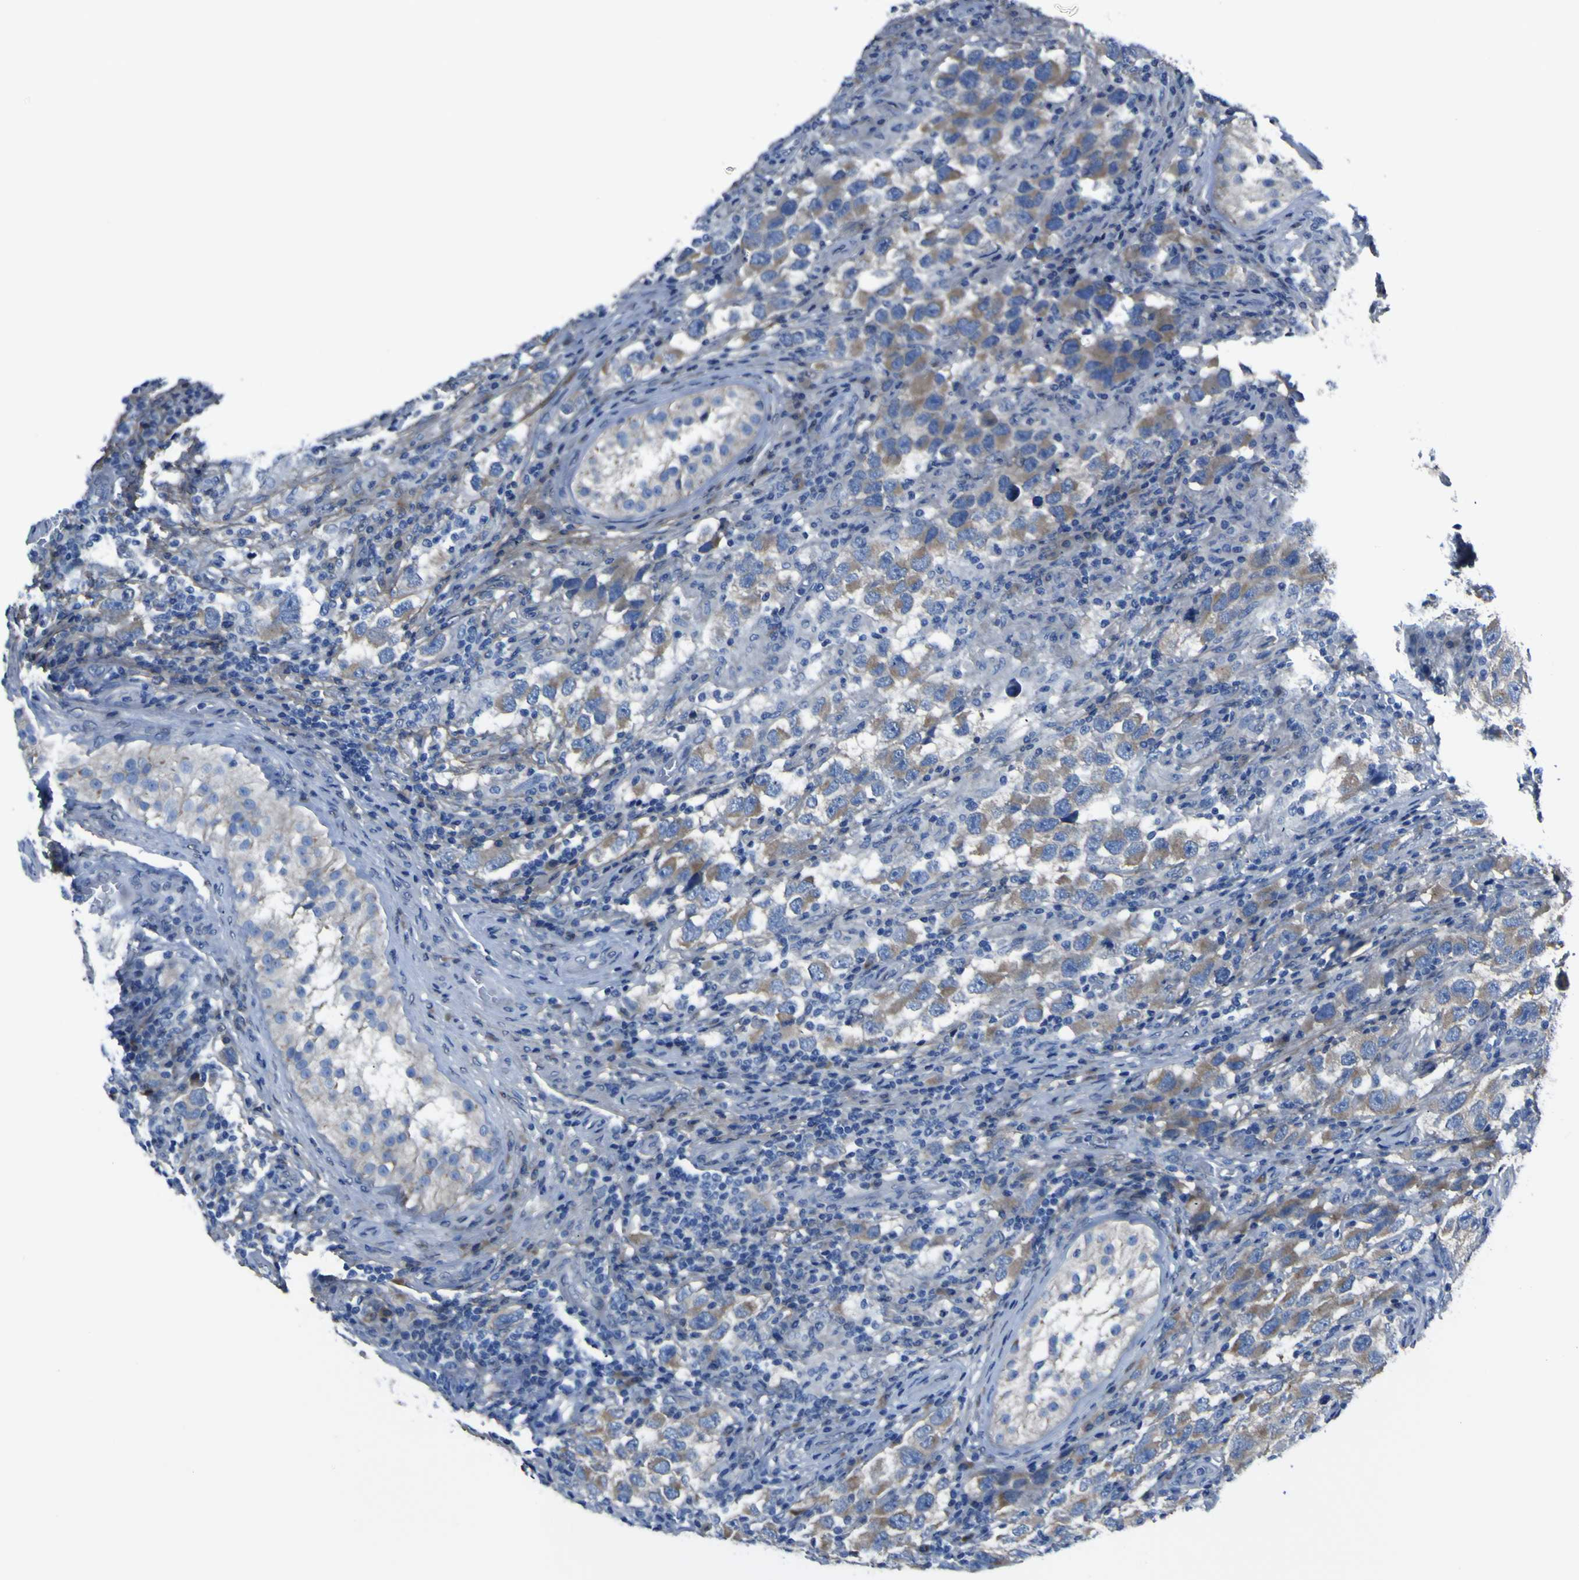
{"staining": {"intensity": "moderate", "quantity": ">75%", "location": "cytoplasmic/membranous"}, "tissue": "testis cancer", "cell_type": "Tumor cells", "image_type": "cancer", "snomed": [{"axis": "morphology", "description": "Carcinoma, Embryonal, NOS"}, {"axis": "topography", "description": "Testis"}], "caption": "This histopathology image displays testis cancer (embryonal carcinoma) stained with IHC to label a protein in brown. The cytoplasmic/membranous of tumor cells show moderate positivity for the protein. Nuclei are counter-stained blue.", "gene": "LRRN1", "patient": {"sex": "male", "age": 21}}